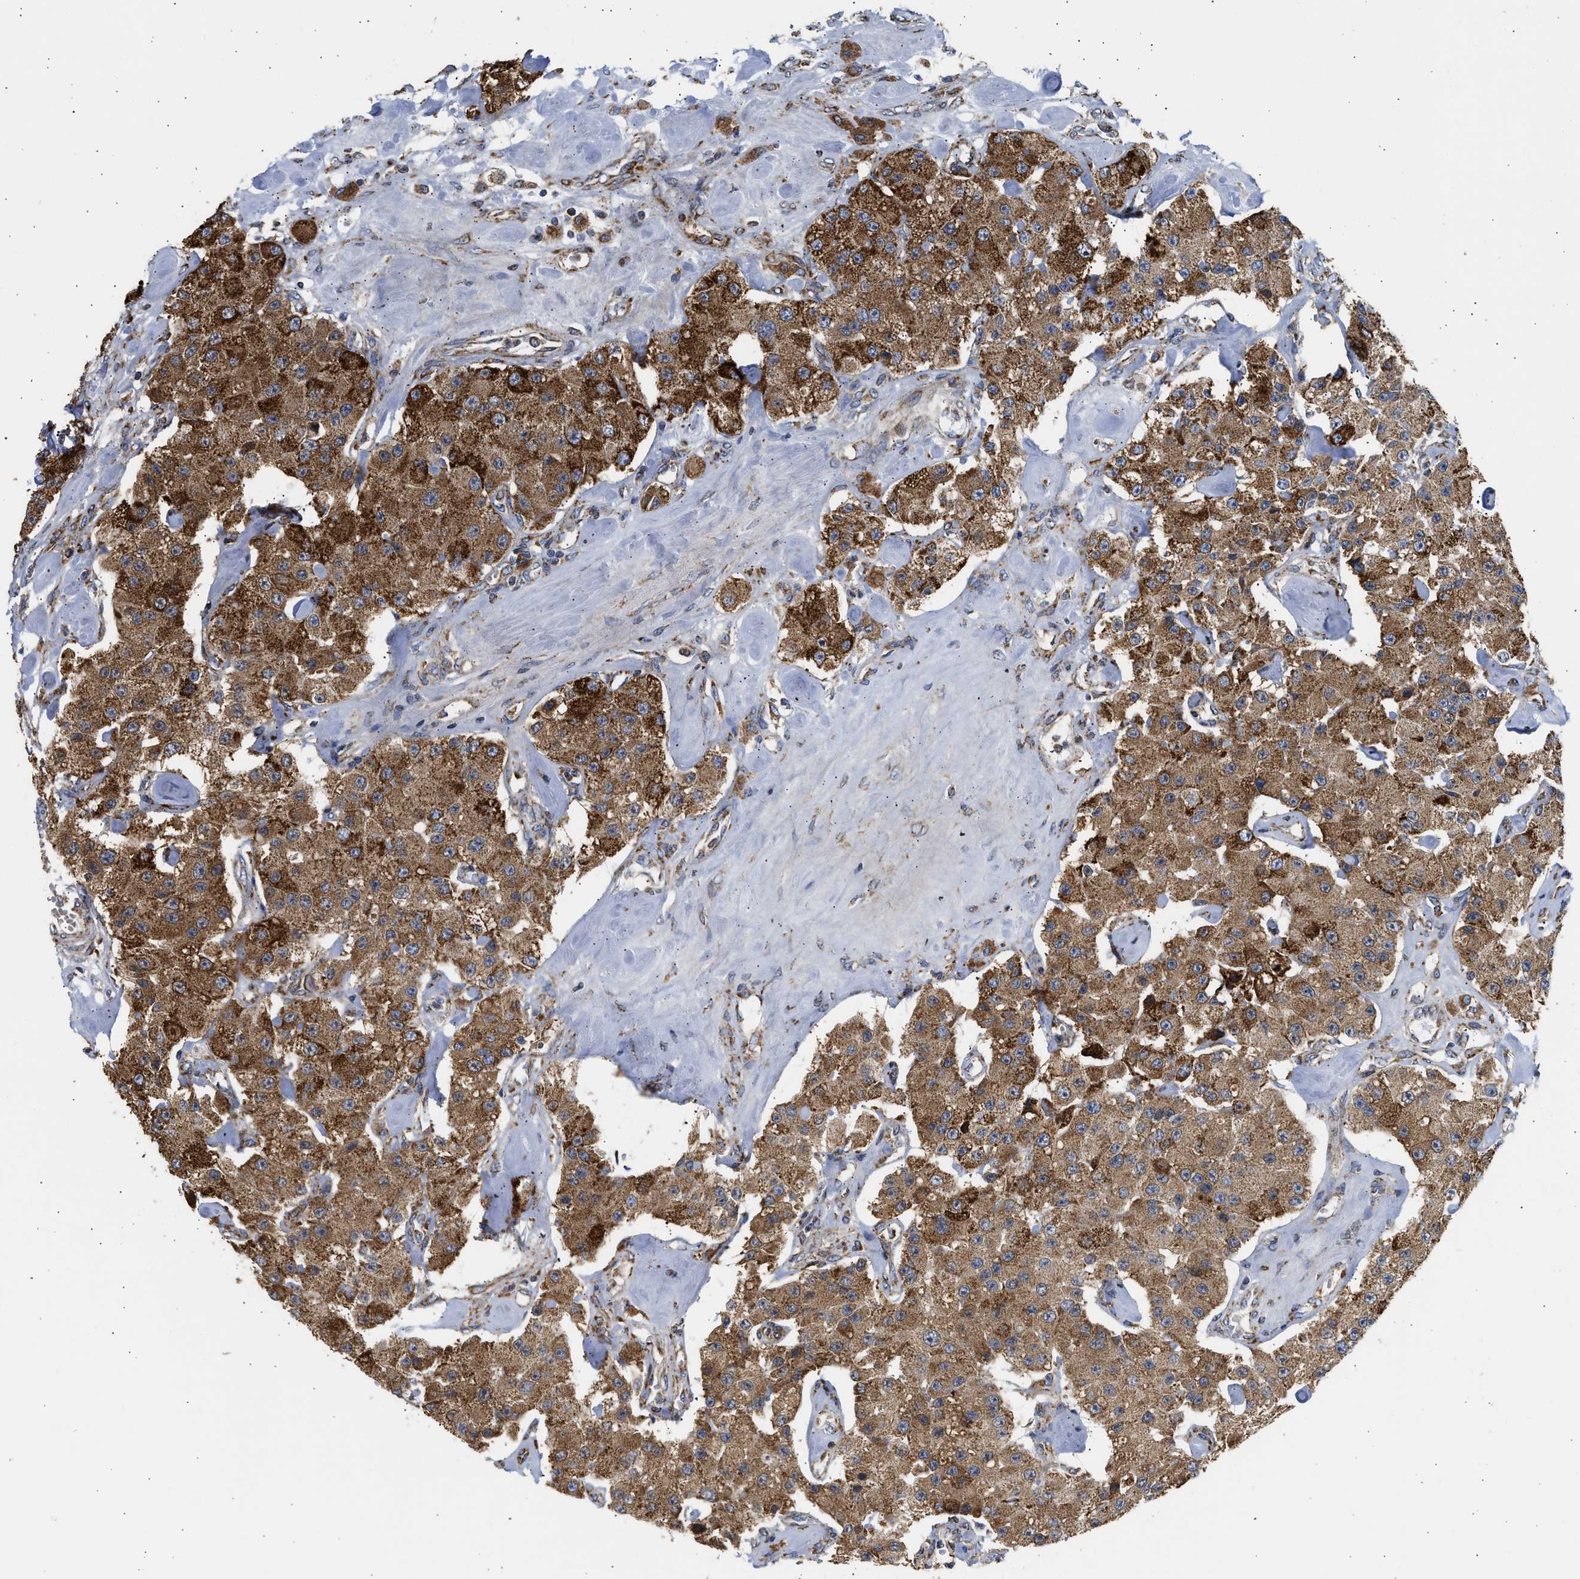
{"staining": {"intensity": "strong", "quantity": ">75%", "location": "cytoplasmic/membranous"}, "tissue": "carcinoid", "cell_type": "Tumor cells", "image_type": "cancer", "snomed": [{"axis": "morphology", "description": "Carcinoid, malignant, NOS"}, {"axis": "topography", "description": "Pancreas"}], "caption": "IHC (DAB (3,3'-diaminobenzidine)) staining of carcinoid displays strong cytoplasmic/membranous protein staining in about >75% of tumor cells.", "gene": "CYCS", "patient": {"sex": "male", "age": 41}}